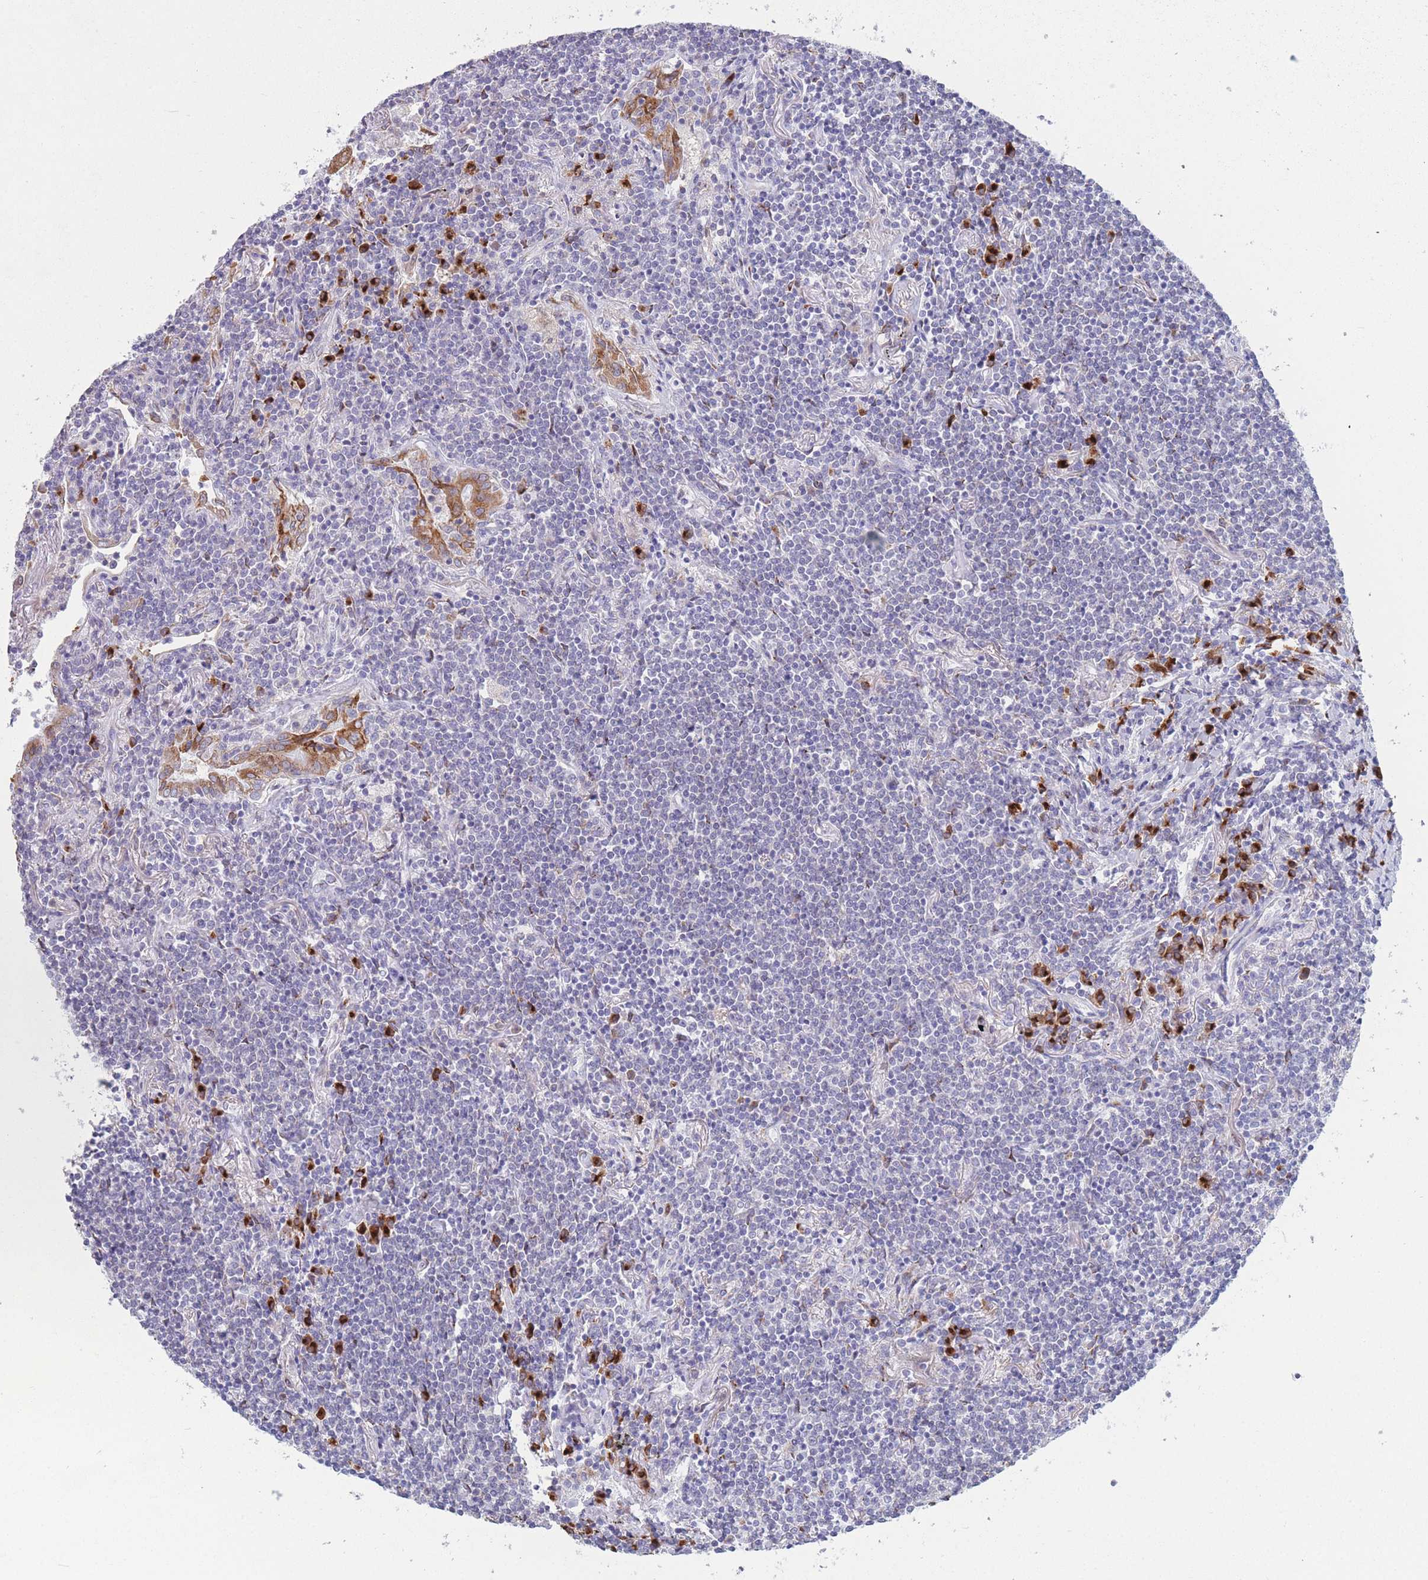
{"staining": {"intensity": "negative", "quantity": "none", "location": "none"}, "tissue": "lymphoma", "cell_type": "Tumor cells", "image_type": "cancer", "snomed": [{"axis": "morphology", "description": "Malignant lymphoma, non-Hodgkin's type, Low grade"}, {"axis": "topography", "description": "Lung"}], "caption": "IHC of human malignant lymphoma, non-Hodgkin's type (low-grade) displays no expression in tumor cells.", "gene": "MRPL30", "patient": {"sex": "female", "age": 71}}